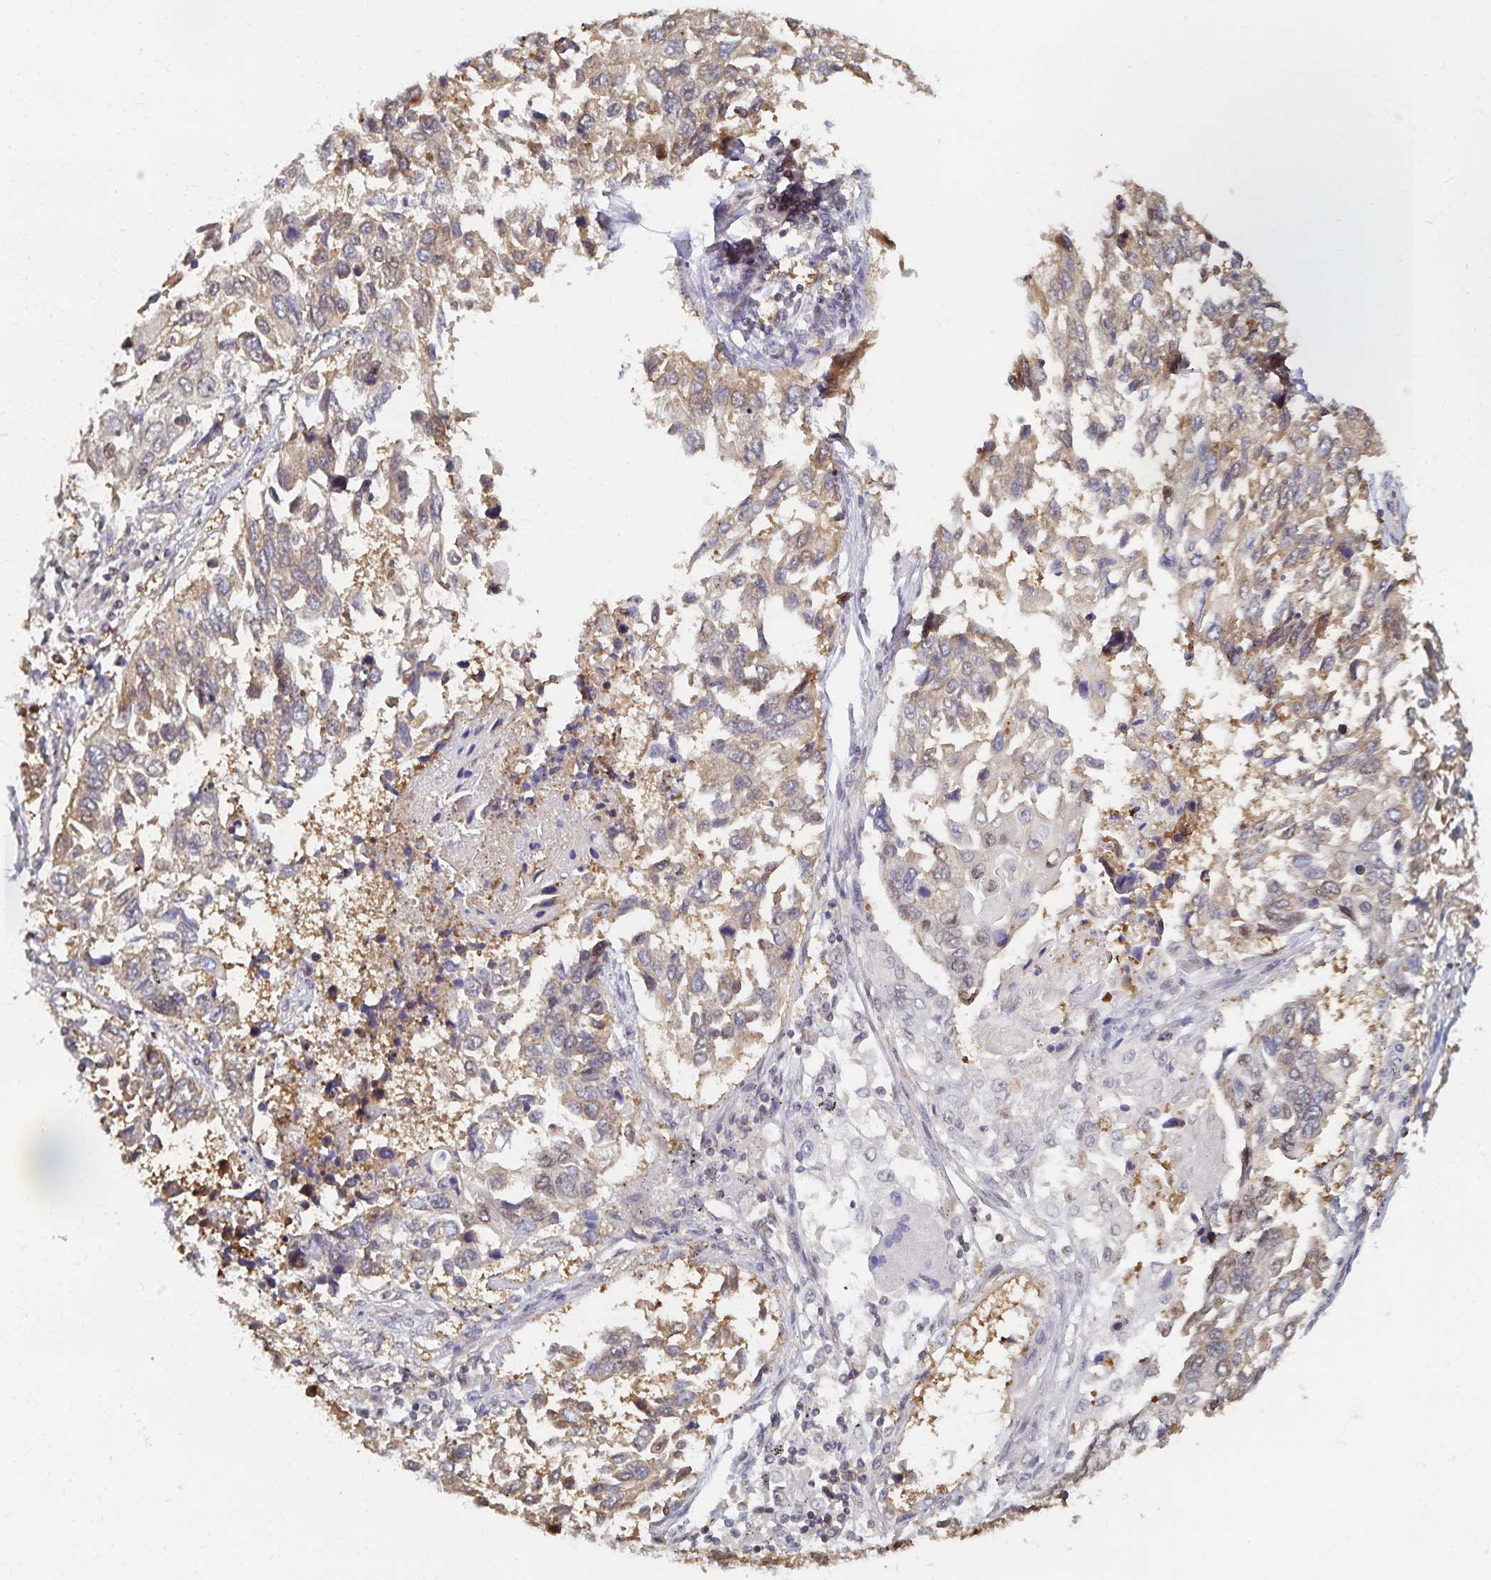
{"staining": {"intensity": "weak", "quantity": "25%-75%", "location": "cytoplasmic/membranous"}, "tissue": "lung cancer", "cell_type": "Tumor cells", "image_type": "cancer", "snomed": [{"axis": "morphology", "description": "Squamous cell carcinoma, NOS"}, {"axis": "topography", "description": "Lung"}], "caption": "Immunohistochemical staining of human squamous cell carcinoma (lung) displays low levels of weak cytoplasmic/membranous expression in about 25%-75% of tumor cells.", "gene": "RAB9B", "patient": {"sex": "male", "age": 62}}